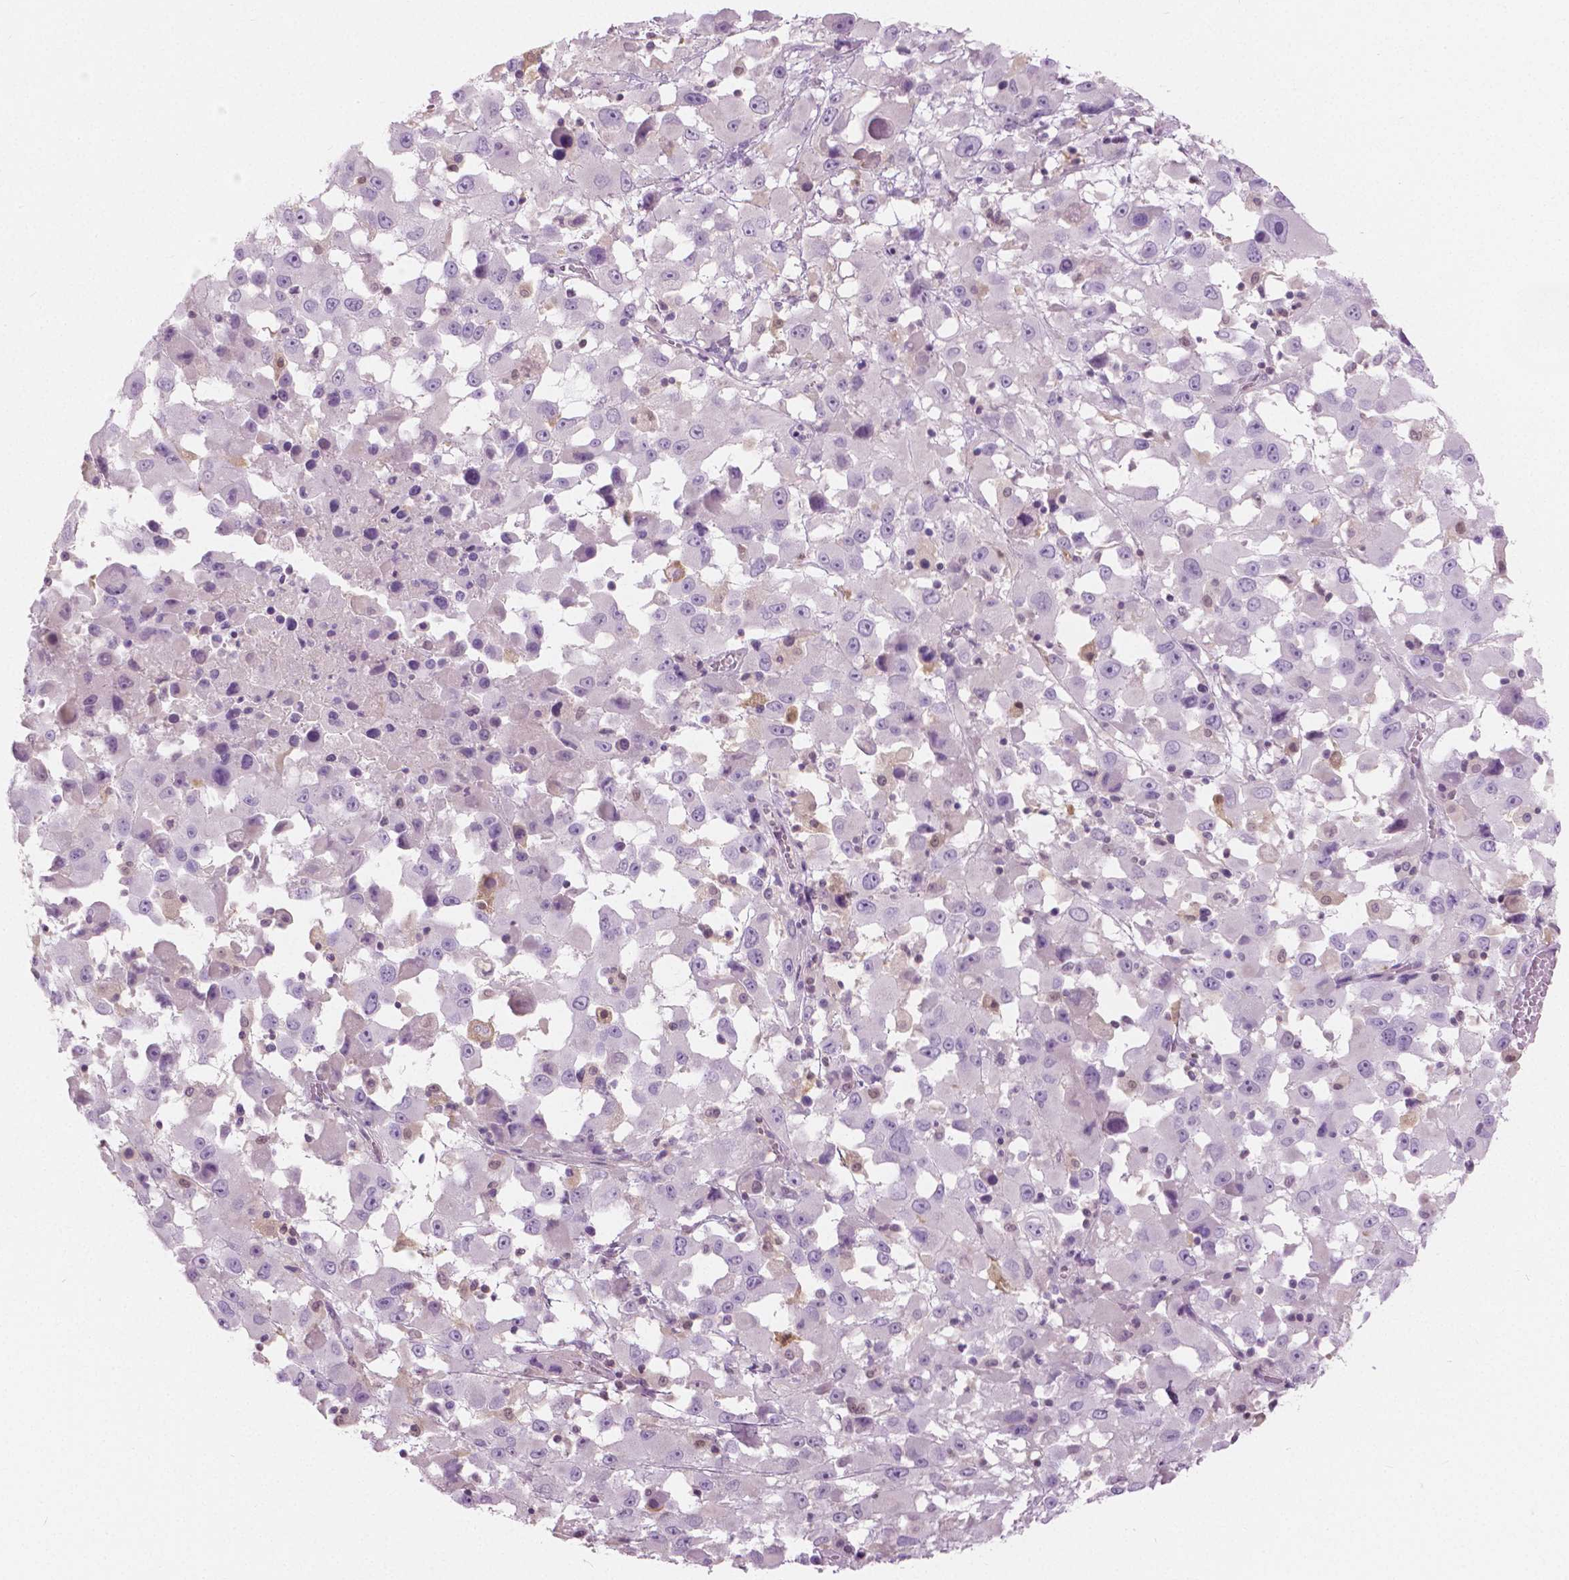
{"staining": {"intensity": "negative", "quantity": "none", "location": "none"}, "tissue": "melanoma", "cell_type": "Tumor cells", "image_type": "cancer", "snomed": [{"axis": "morphology", "description": "Malignant melanoma, Metastatic site"}, {"axis": "topography", "description": "Soft tissue"}], "caption": "Immunohistochemistry (IHC) image of human malignant melanoma (metastatic site) stained for a protein (brown), which displays no positivity in tumor cells.", "gene": "GALM", "patient": {"sex": "male", "age": 50}}